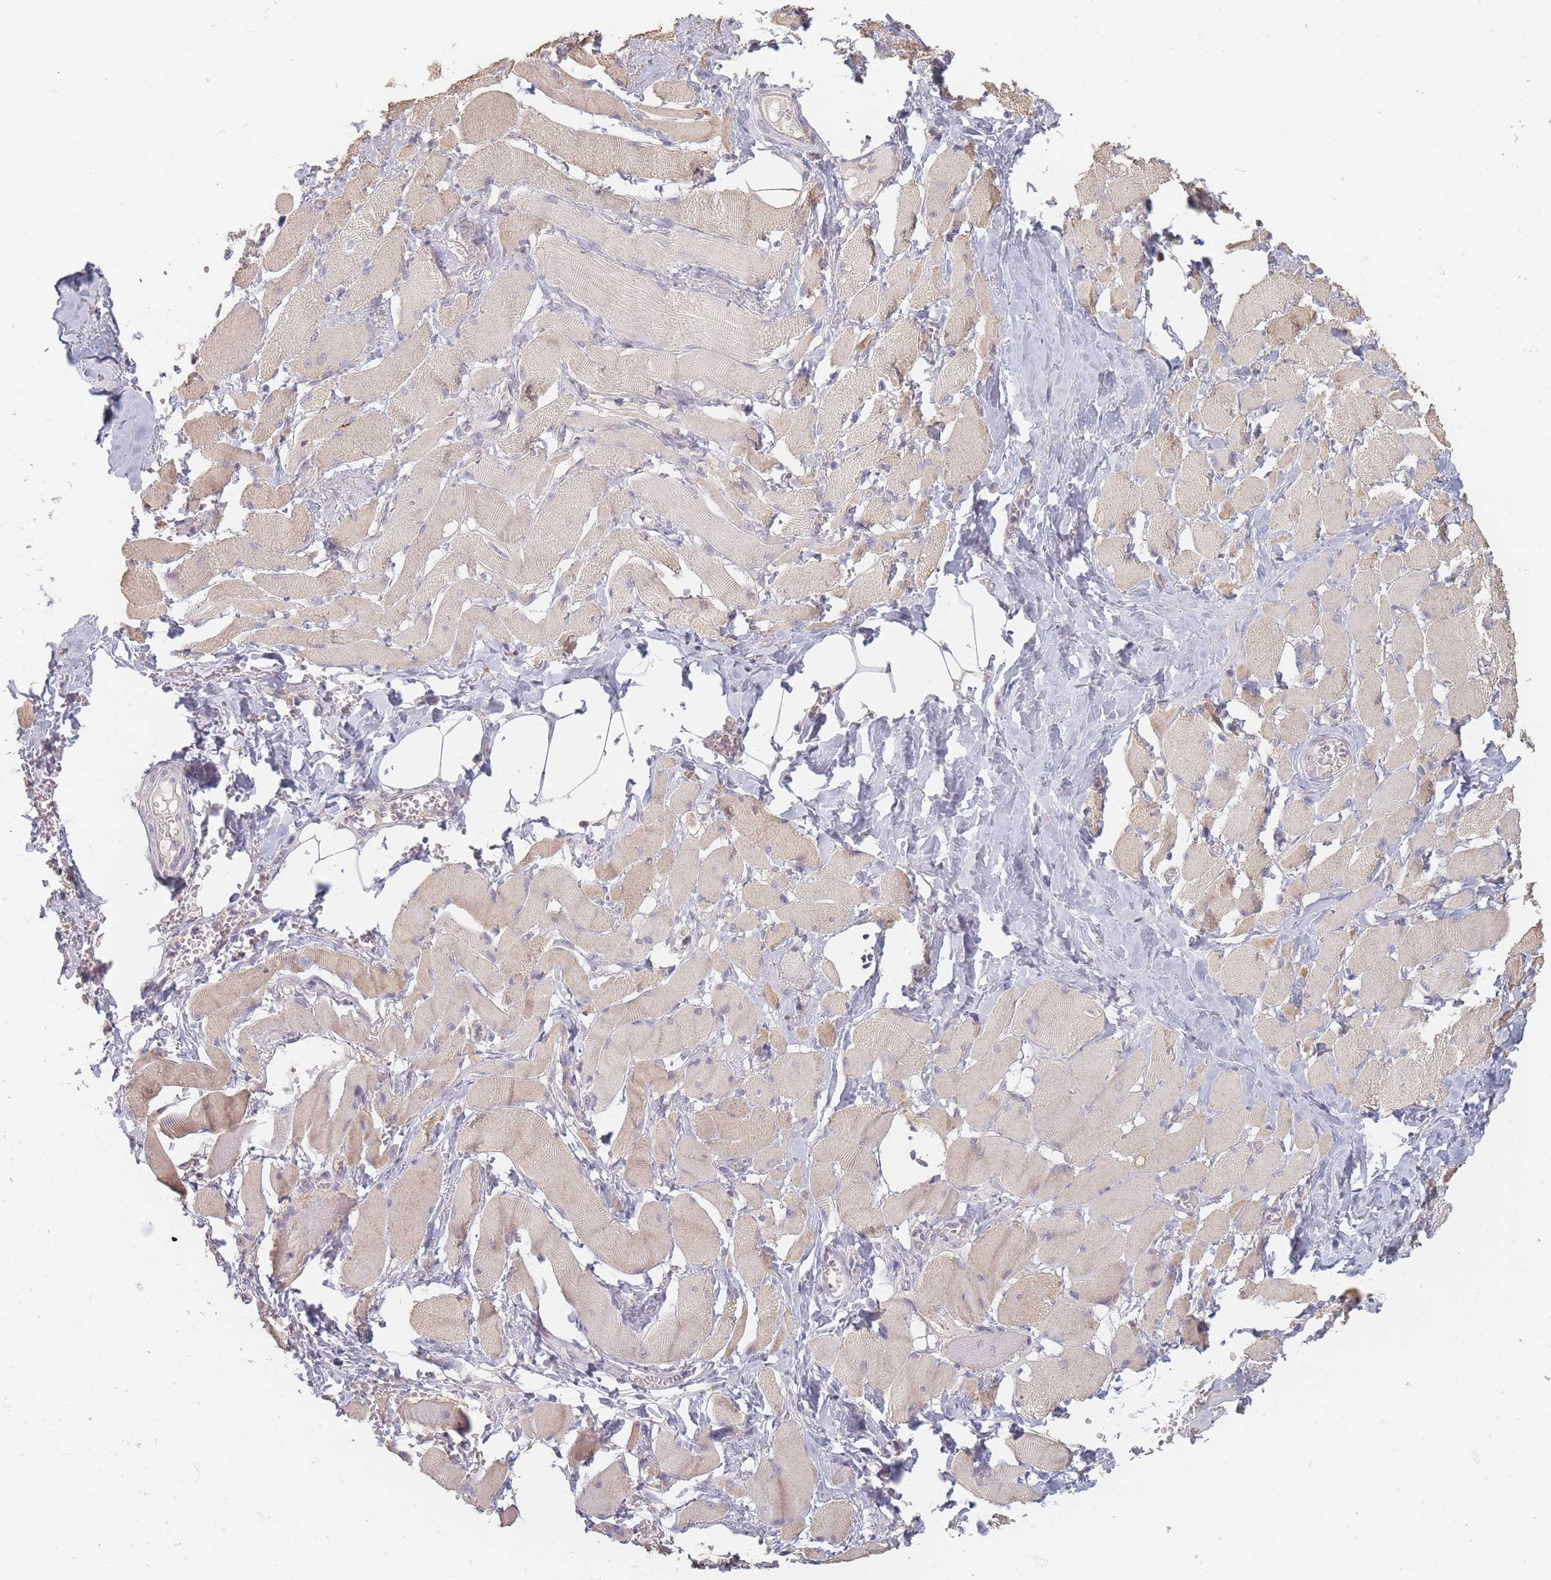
{"staining": {"intensity": "weak", "quantity": "25%-75%", "location": "cytoplasmic/membranous"}, "tissue": "skeletal muscle", "cell_type": "Myocytes", "image_type": "normal", "snomed": [{"axis": "morphology", "description": "Normal tissue, NOS"}, {"axis": "morphology", "description": "Basal cell carcinoma"}, {"axis": "topography", "description": "Skeletal muscle"}], "caption": "A histopathology image of human skeletal muscle stained for a protein demonstrates weak cytoplasmic/membranous brown staining in myocytes.", "gene": "RFTN1", "patient": {"sex": "female", "age": 64}}